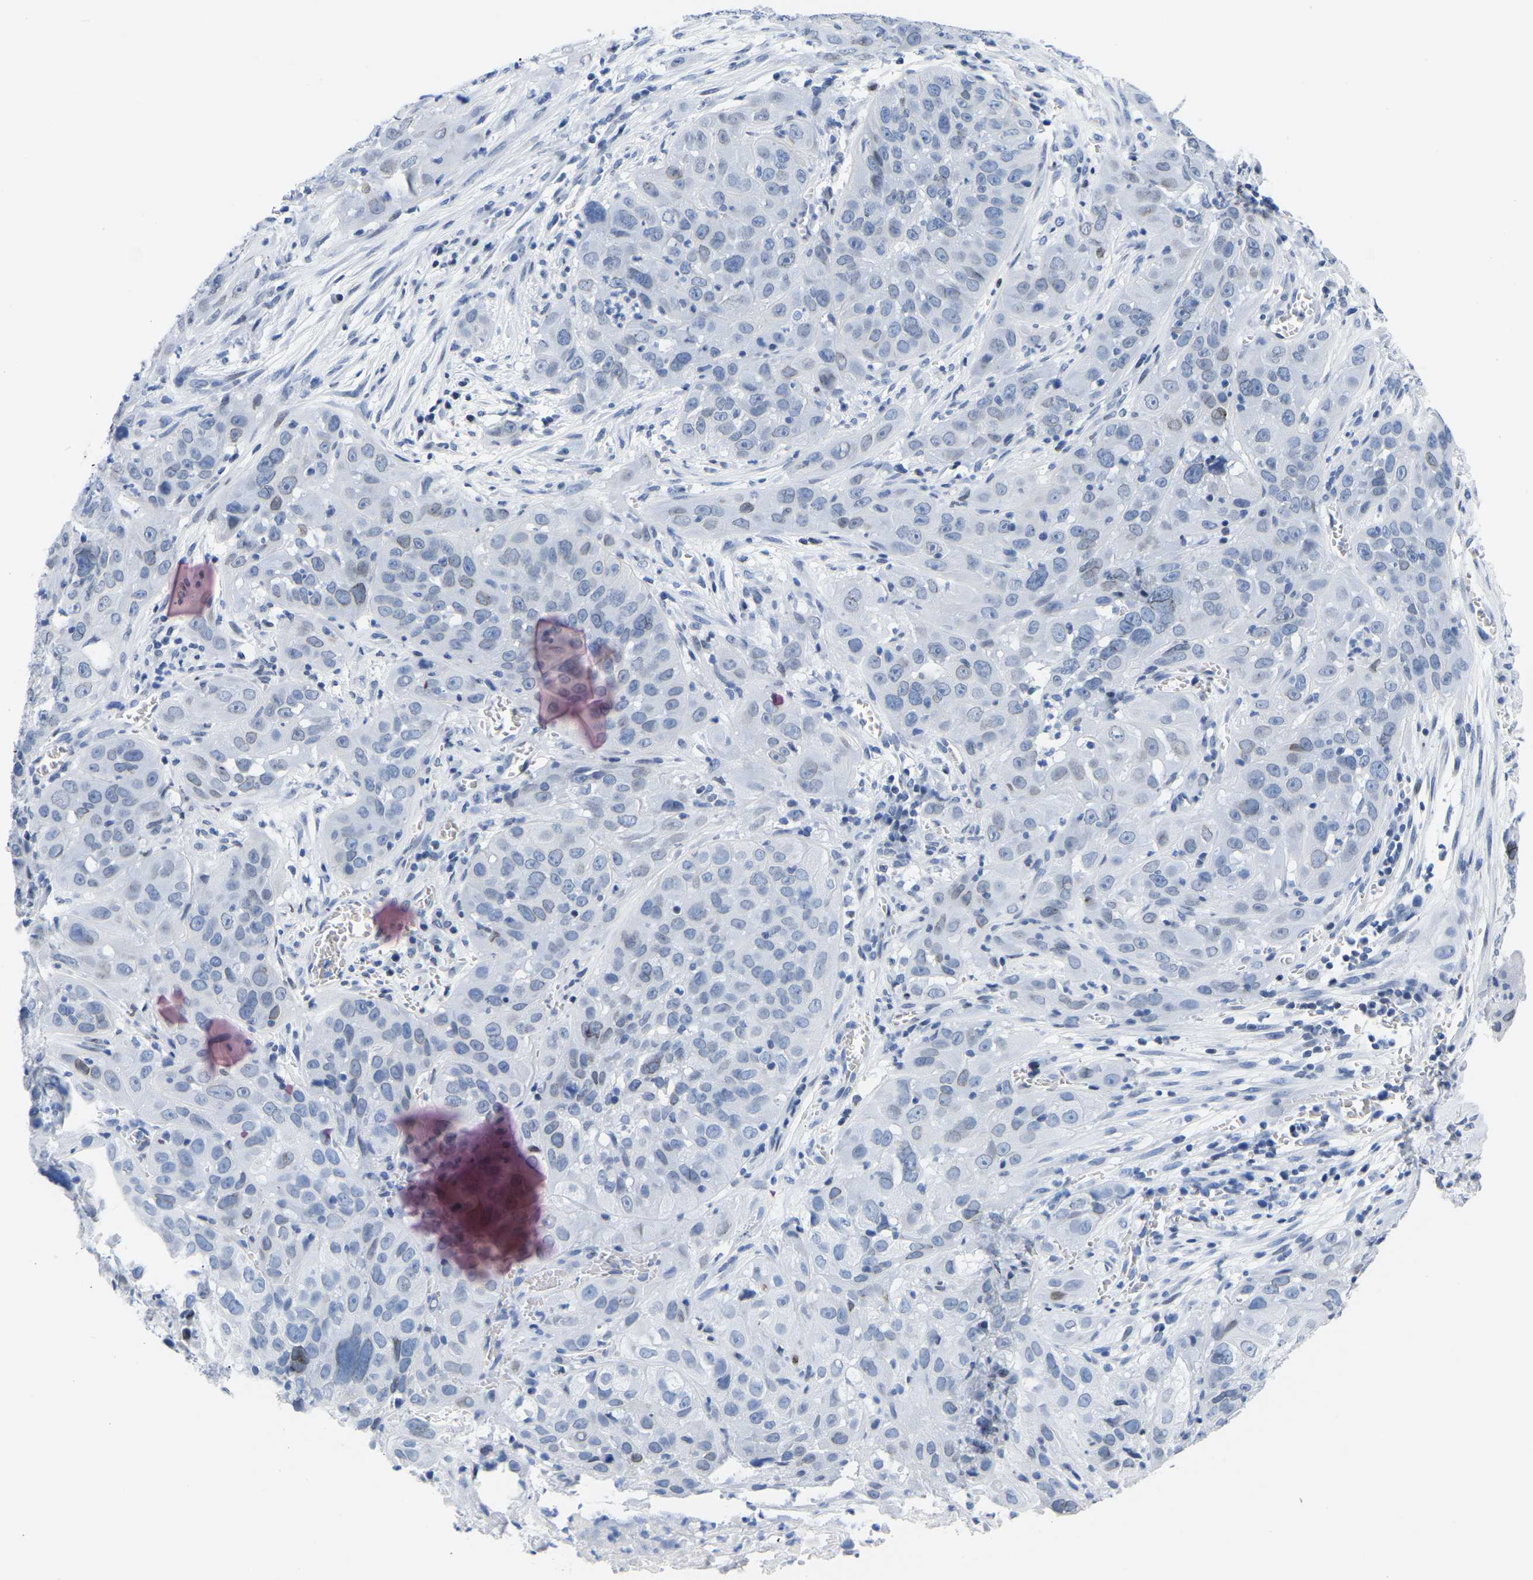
{"staining": {"intensity": "weak", "quantity": "<25%", "location": "nuclear"}, "tissue": "cervical cancer", "cell_type": "Tumor cells", "image_type": "cancer", "snomed": [{"axis": "morphology", "description": "Squamous cell carcinoma, NOS"}, {"axis": "topography", "description": "Cervix"}], "caption": "Histopathology image shows no protein positivity in tumor cells of cervical cancer tissue. (DAB immunohistochemistry (IHC) visualized using brightfield microscopy, high magnification).", "gene": "UPK3A", "patient": {"sex": "female", "age": 32}}